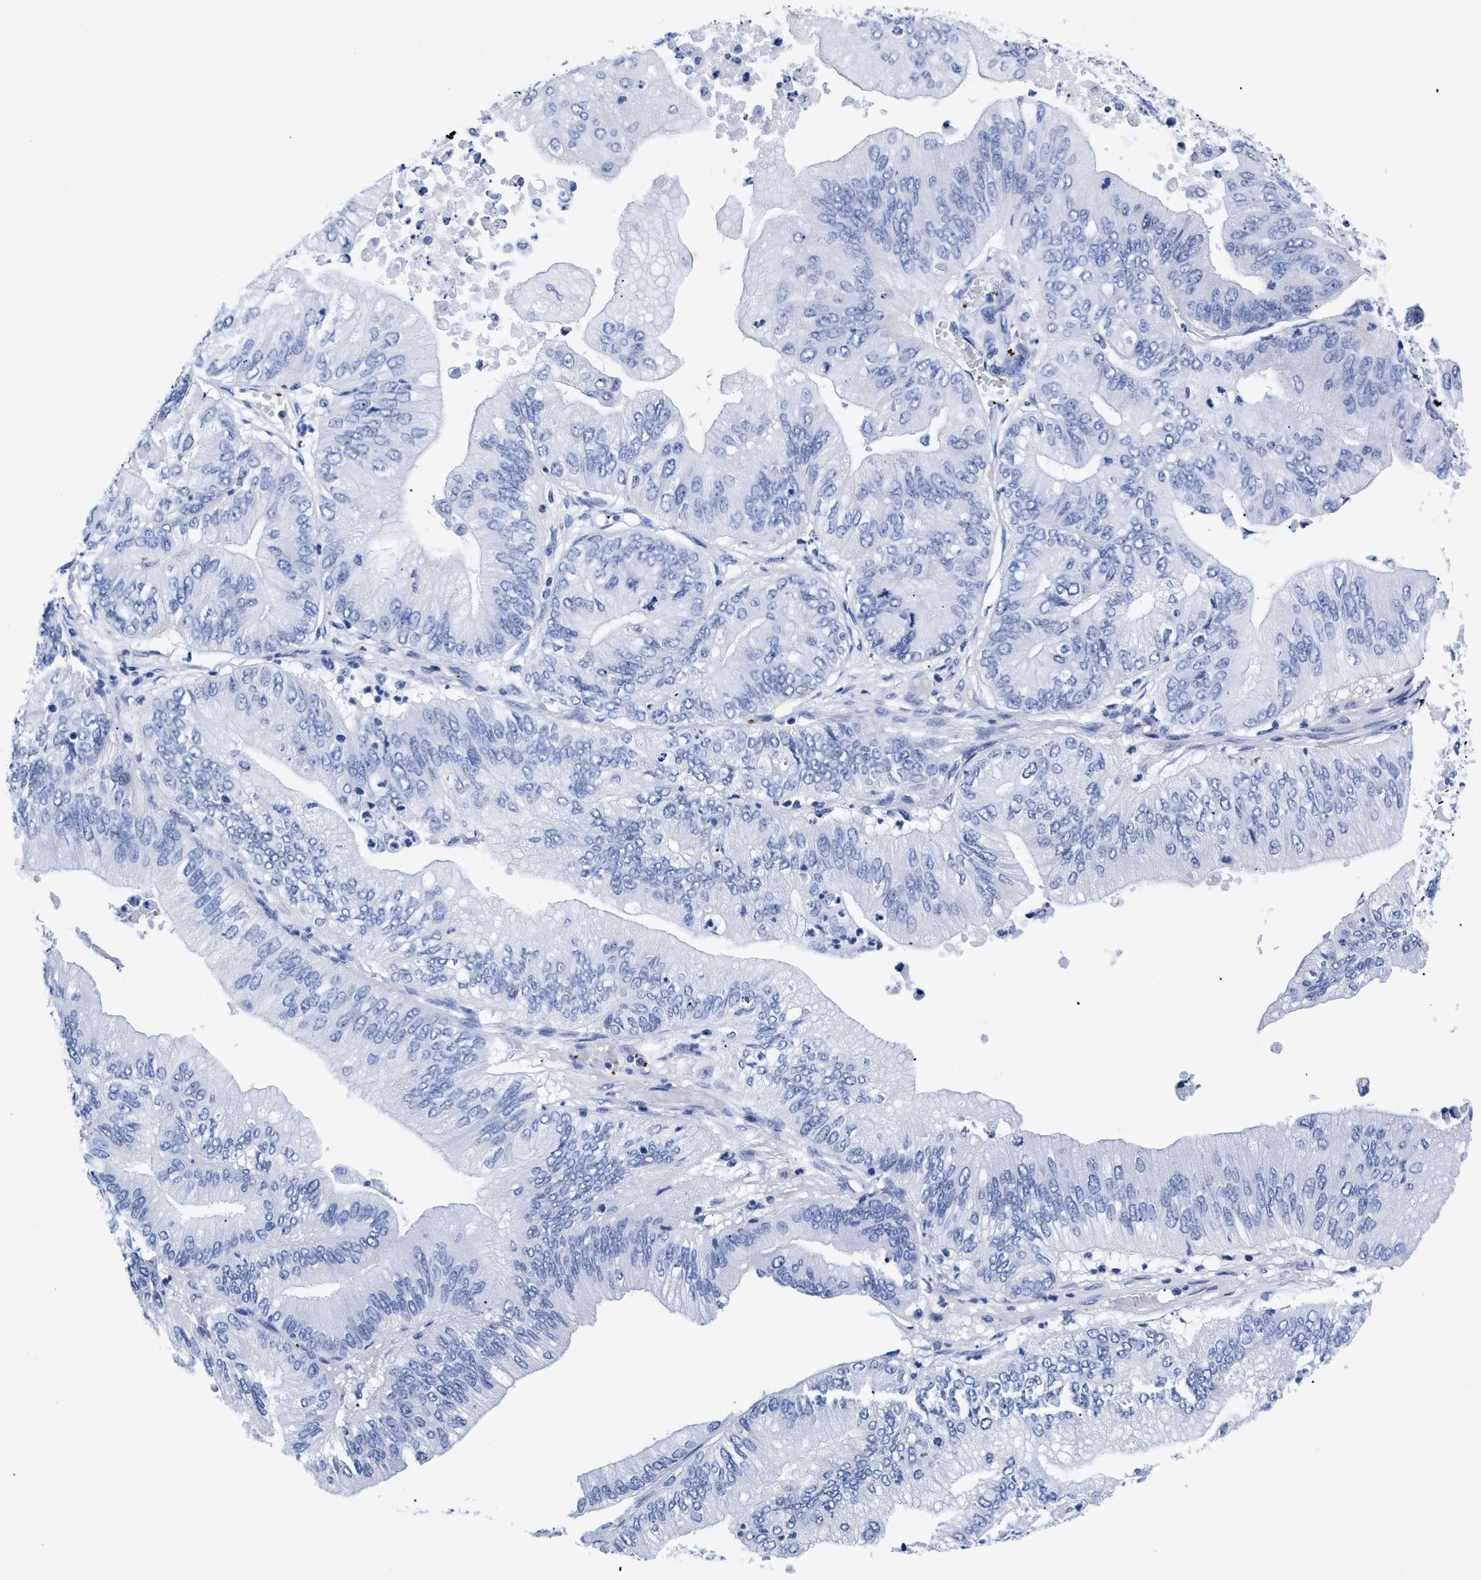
{"staining": {"intensity": "negative", "quantity": "none", "location": "none"}, "tissue": "ovarian cancer", "cell_type": "Tumor cells", "image_type": "cancer", "snomed": [{"axis": "morphology", "description": "Cystadenocarcinoma, mucinous, NOS"}, {"axis": "topography", "description": "Ovary"}], "caption": "IHC photomicrograph of ovarian mucinous cystadenocarcinoma stained for a protein (brown), which displays no positivity in tumor cells.", "gene": "TREML1", "patient": {"sex": "female", "age": 61}}